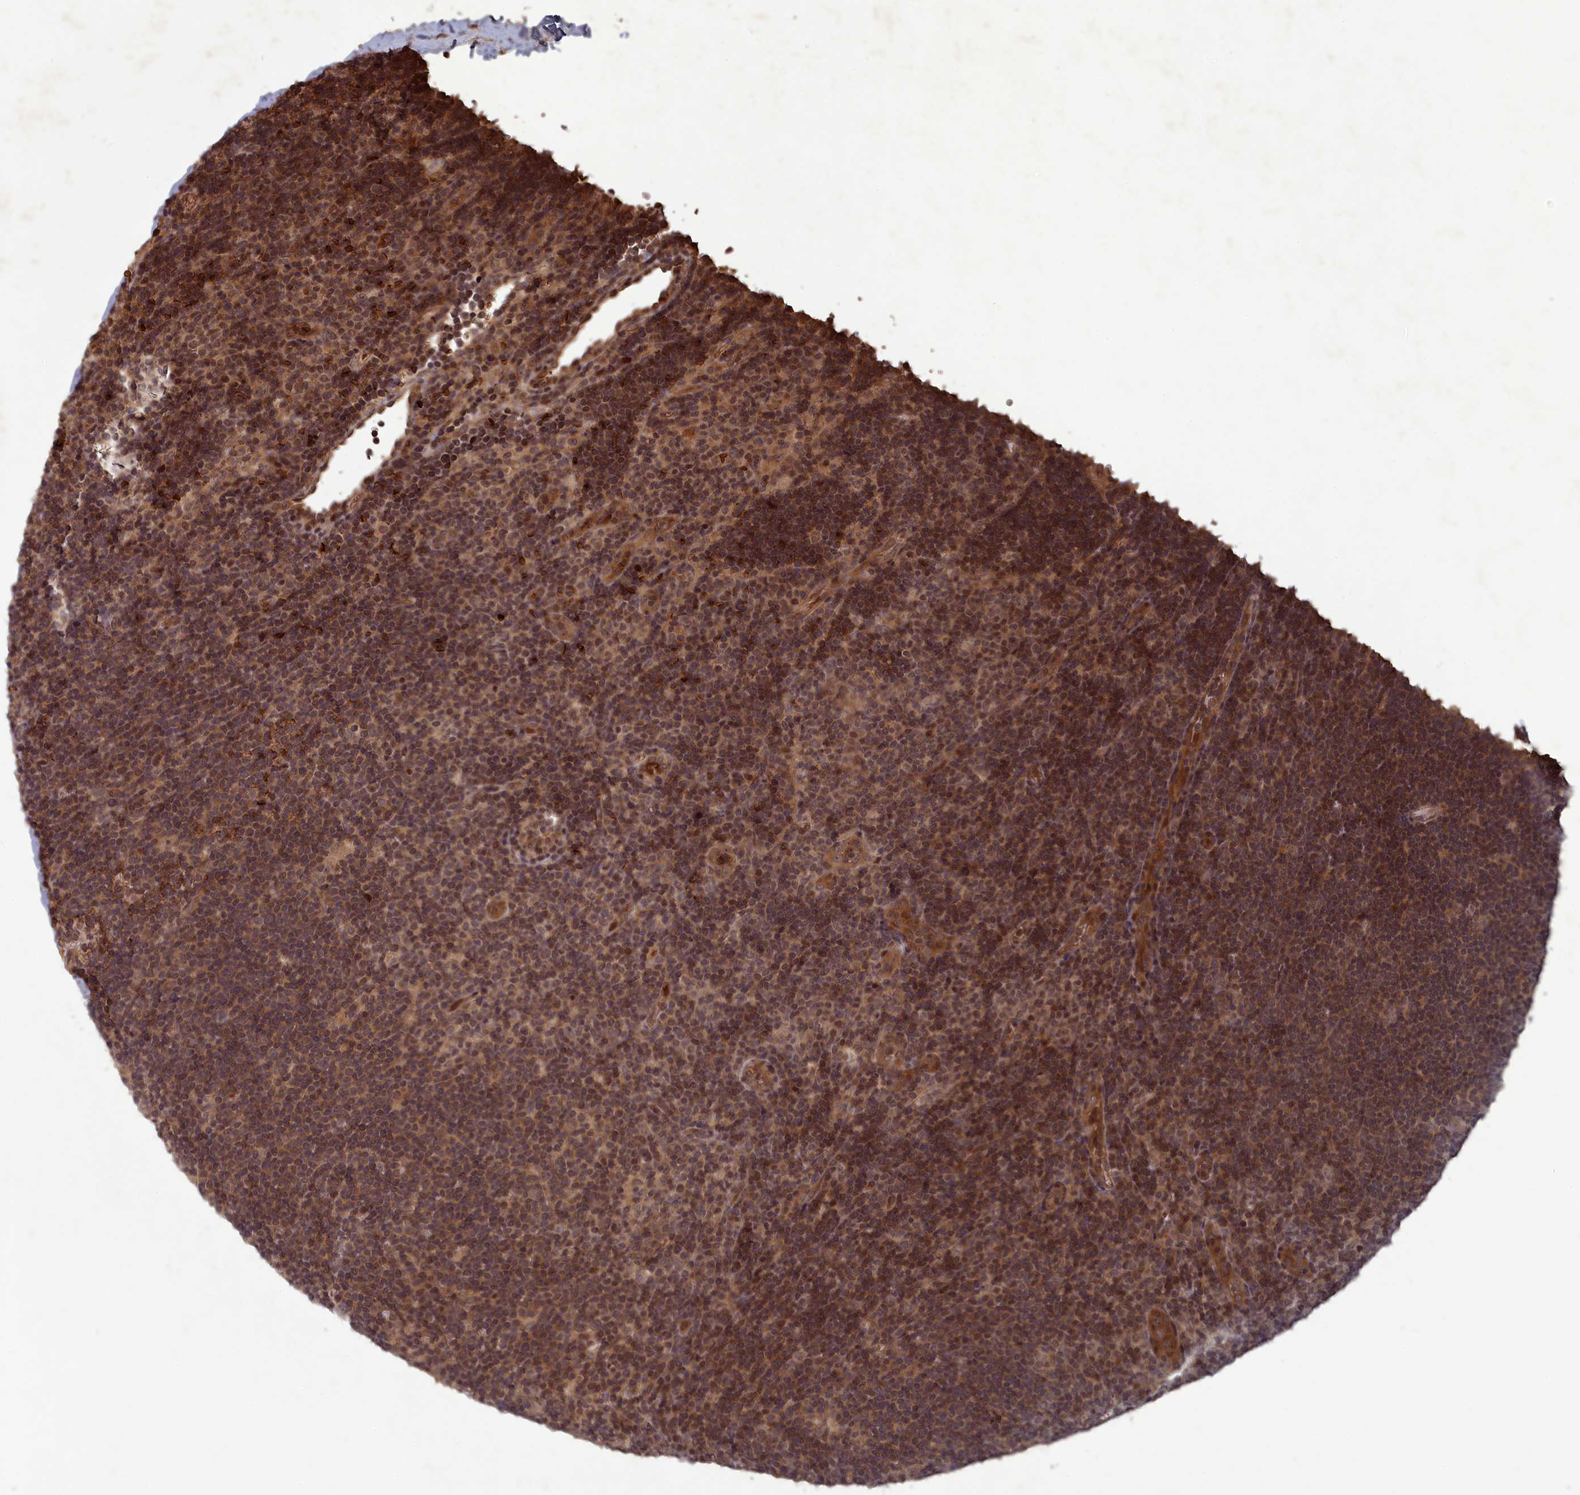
{"staining": {"intensity": "weak", "quantity": "25%-75%", "location": "cytoplasmic/membranous"}, "tissue": "lymphoma", "cell_type": "Tumor cells", "image_type": "cancer", "snomed": [{"axis": "morphology", "description": "Hodgkin's disease, NOS"}, {"axis": "topography", "description": "Lymph node"}], "caption": "Hodgkin's disease stained with immunohistochemistry (IHC) reveals weak cytoplasmic/membranous positivity in about 25%-75% of tumor cells. Nuclei are stained in blue.", "gene": "SRMS", "patient": {"sex": "female", "age": 57}}